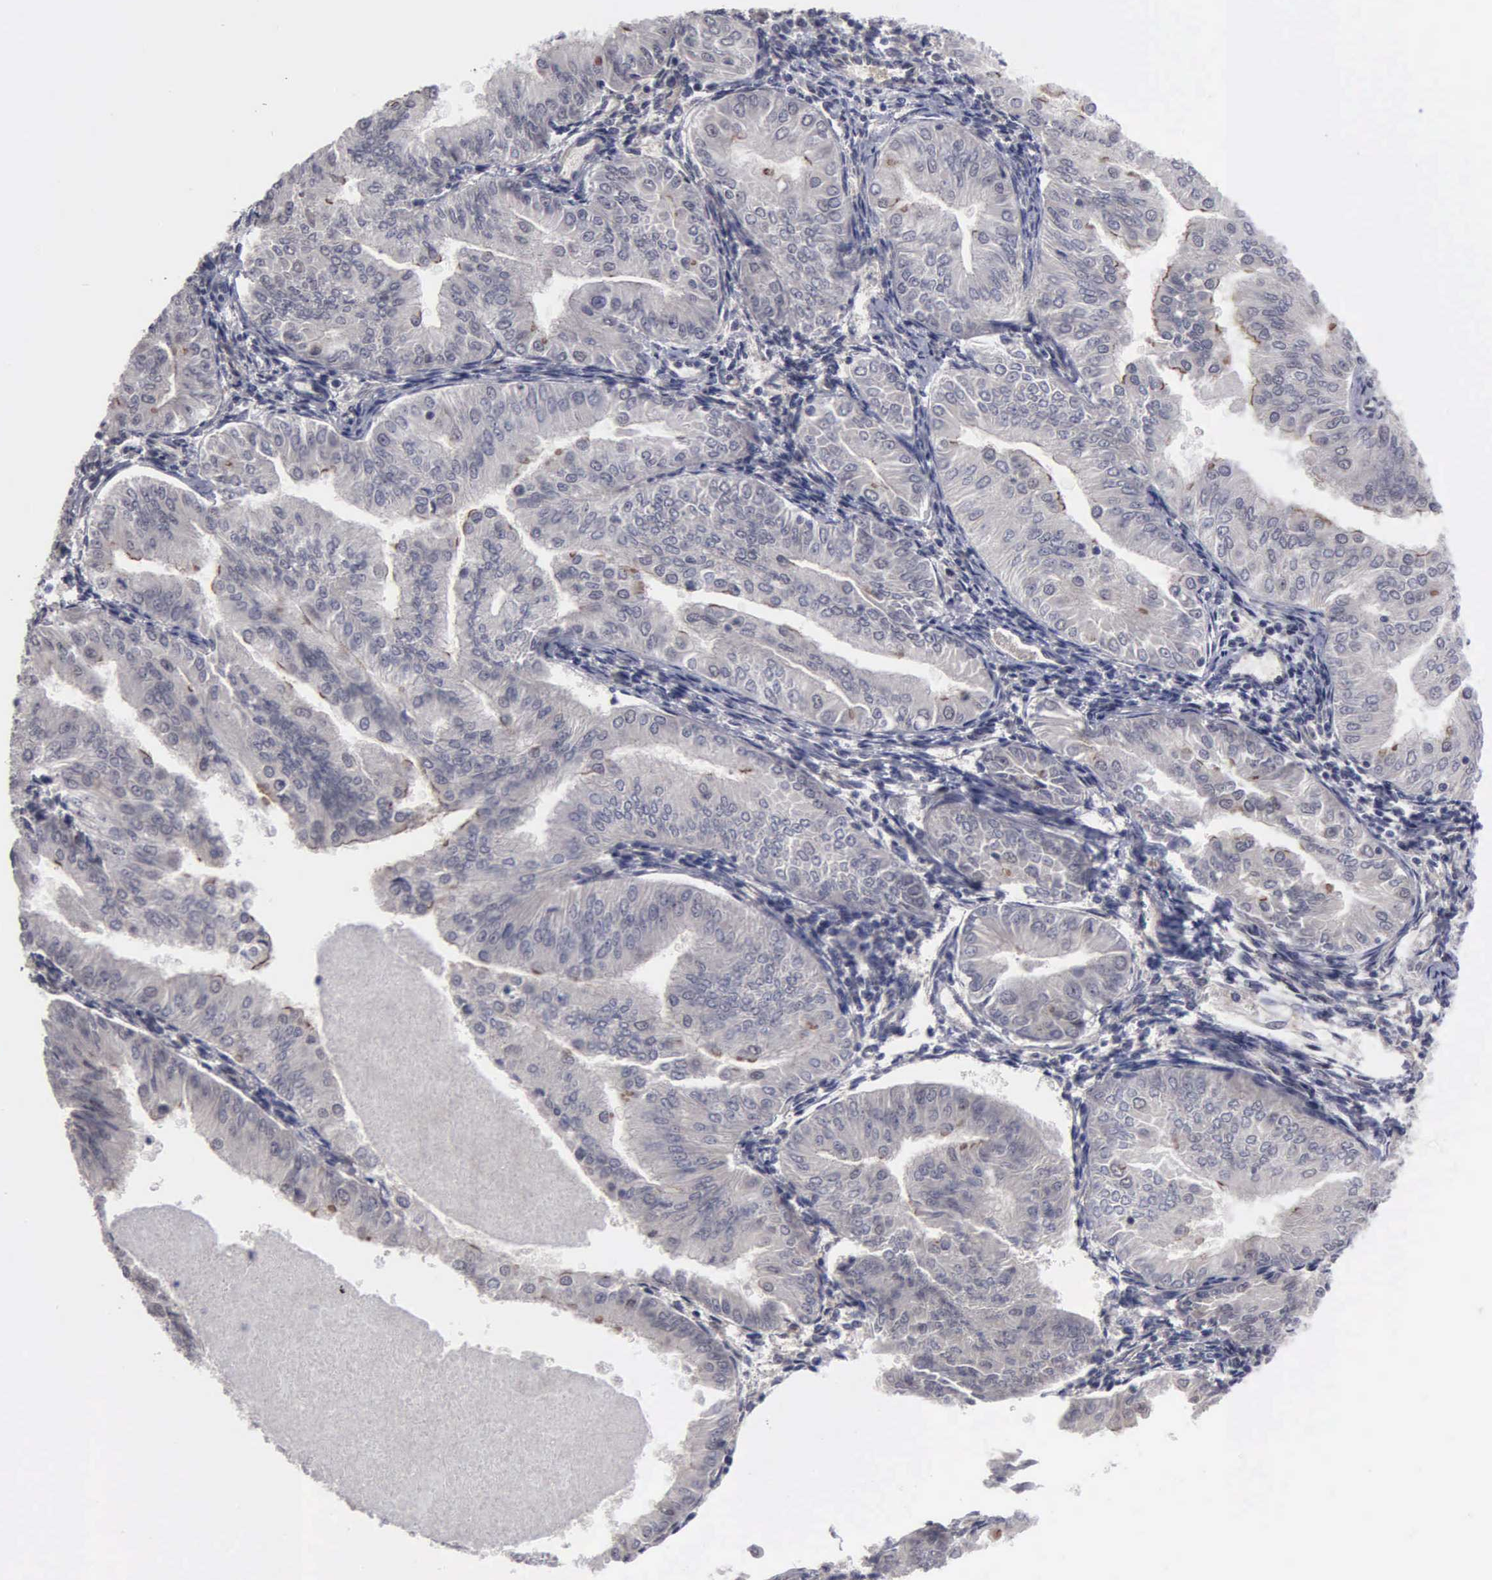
{"staining": {"intensity": "moderate", "quantity": "<25%", "location": "cytoplasmic/membranous"}, "tissue": "endometrial cancer", "cell_type": "Tumor cells", "image_type": "cancer", "snomed": [{"axis": "morphology", "description": "Adenocarcinoma, NOS"}, {"axis": "topography", "description": "Endometrium"}], "caption": "High-magnification brightfield microscopy of endometrial cancer stained with DAB (brown) and counterstained with hematoxylin (blue). tumor cells exhibit moderate cytoplasmic/membranous positivity is present in approximately<25% of cells.", "gene": "ZBTB33", "patient": {"sex": "female", "age": 53}}